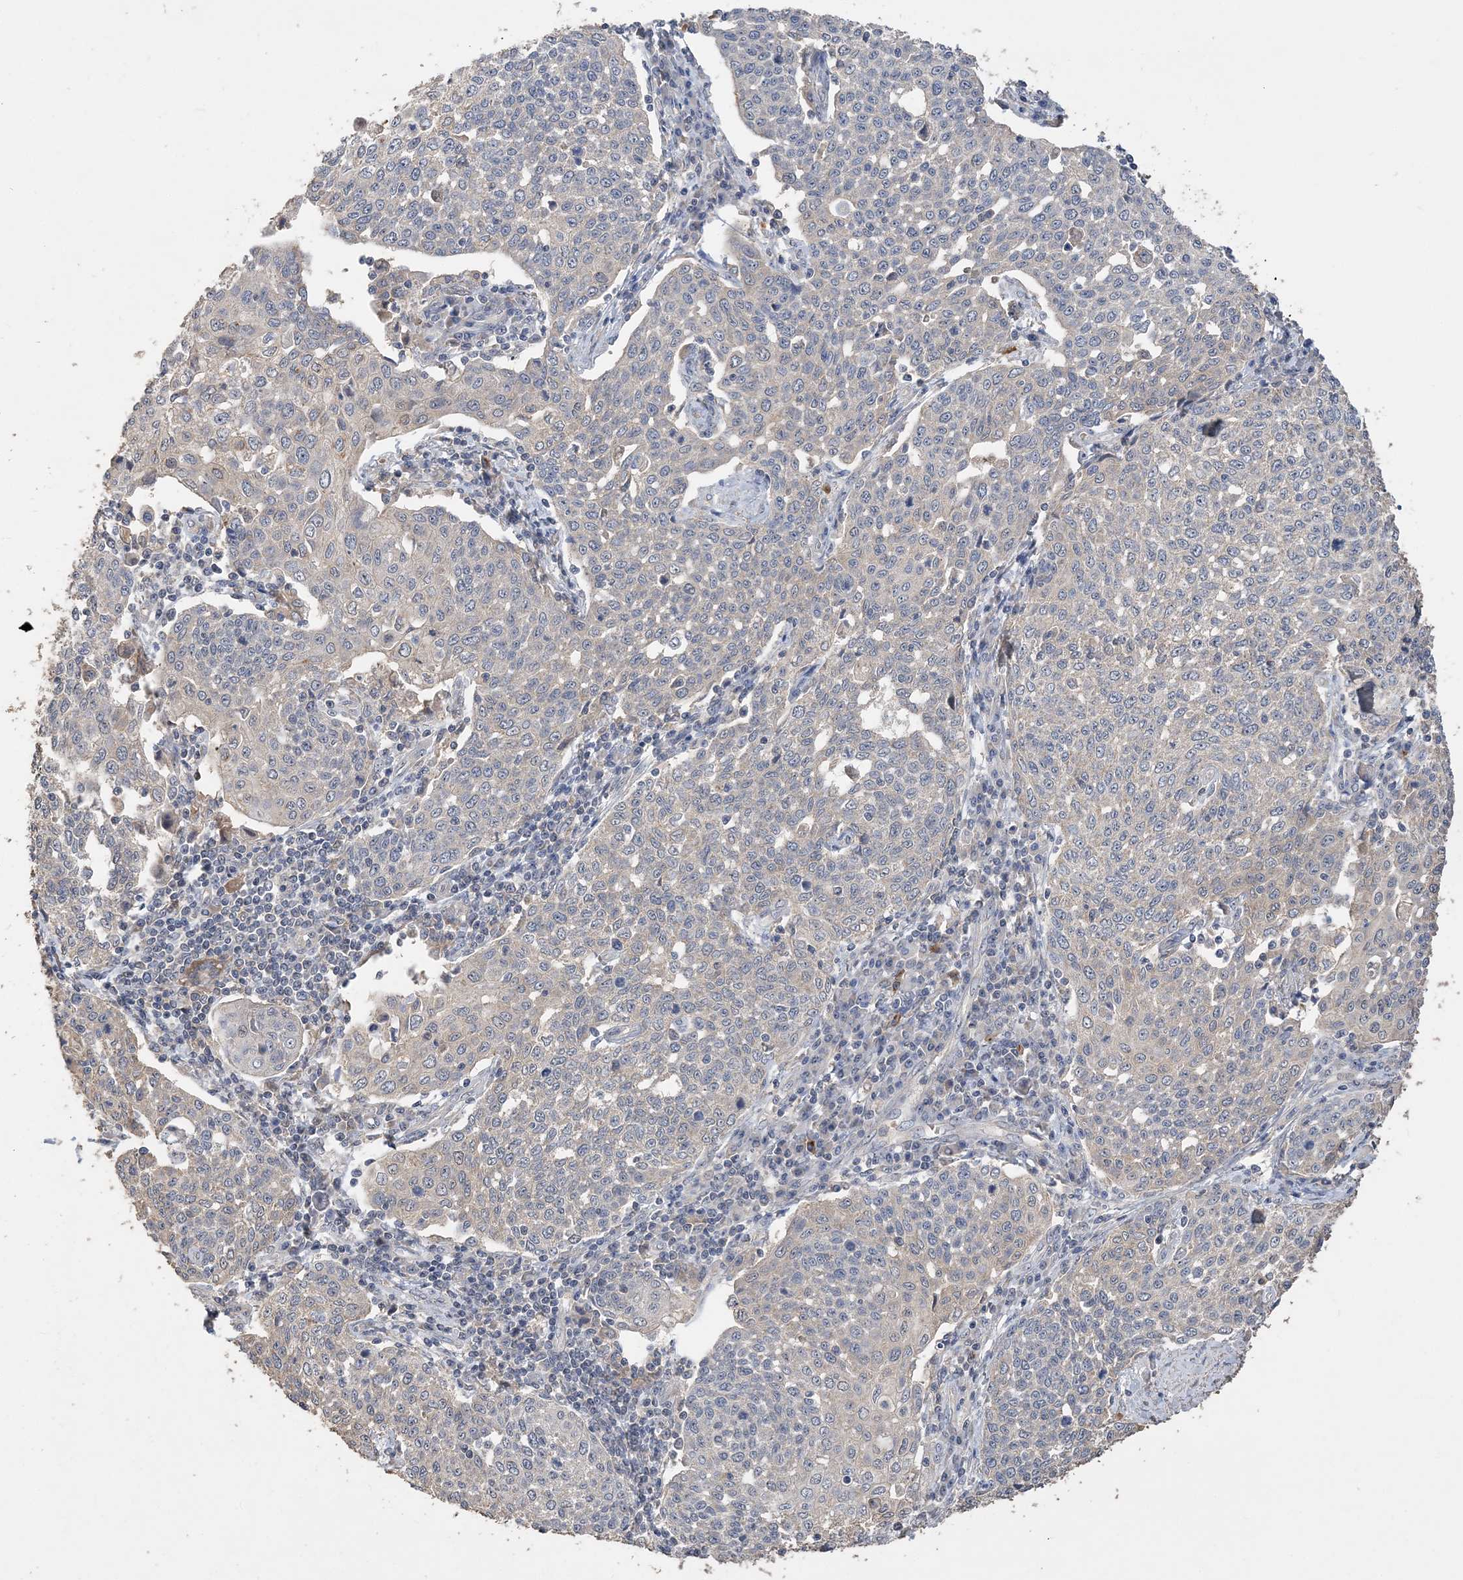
{"staining": {"intensity": "negative", "quantity": "none", "location": "none"}, "tissue": "cervical cancer", "cell_type": "Tumor cells", "image_type": "cancer", "snomed": [{"axis": "morphology", "description": "Squamous cell carcinoma, NOS"}, {"axis": "topography", "description": "Cervix"}], "caption": "The photomicrograph reveals no significant expression in tumor cells of cervical squamous cell carcinoma.", "gene": "GRINA", "patient": {"sex": "female", "age": 34}}